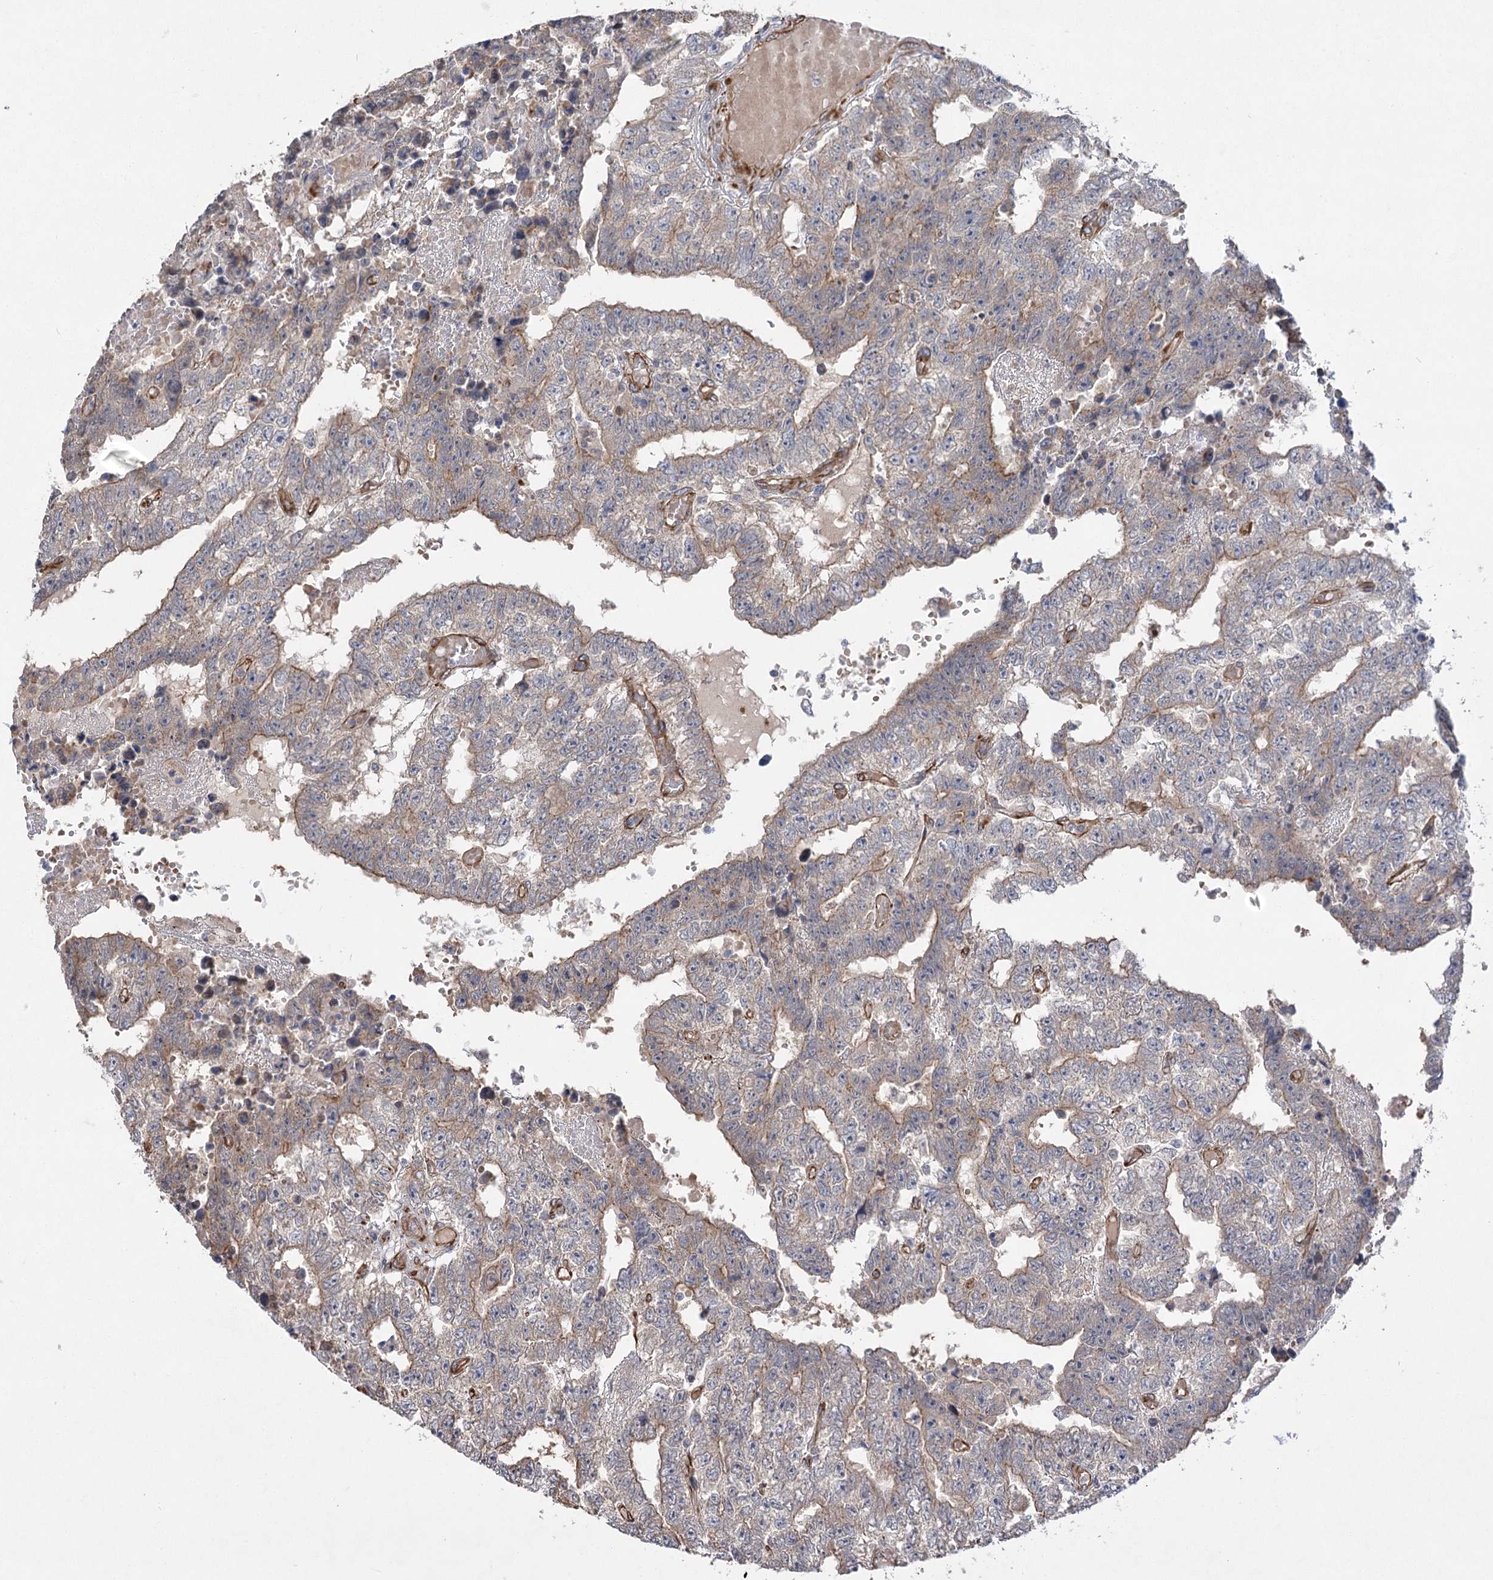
{"staining": {"intensity": "weak", "quantity": "25%-75%", "location": "cytoplasmic/membranous"}, "tissue": "testis cancer", "cell_type": "Tumor cells", "image_type": "cancer", "snomed": [{"axis": "morphology", "description": "Carcinoma, Embryonal, NOS"}, {"axis": "topography", "description": "Testis"}], "caption": "A high-resolution histopathology image shows immunohistochemistry staining of testis embryonal carcinoma, which shows weak cytoplasmic/membranous expression in approximately 25%-75% of tumor cells.", "gene": "RWDD4", "patient": {"sex": "male", "age": 25}}